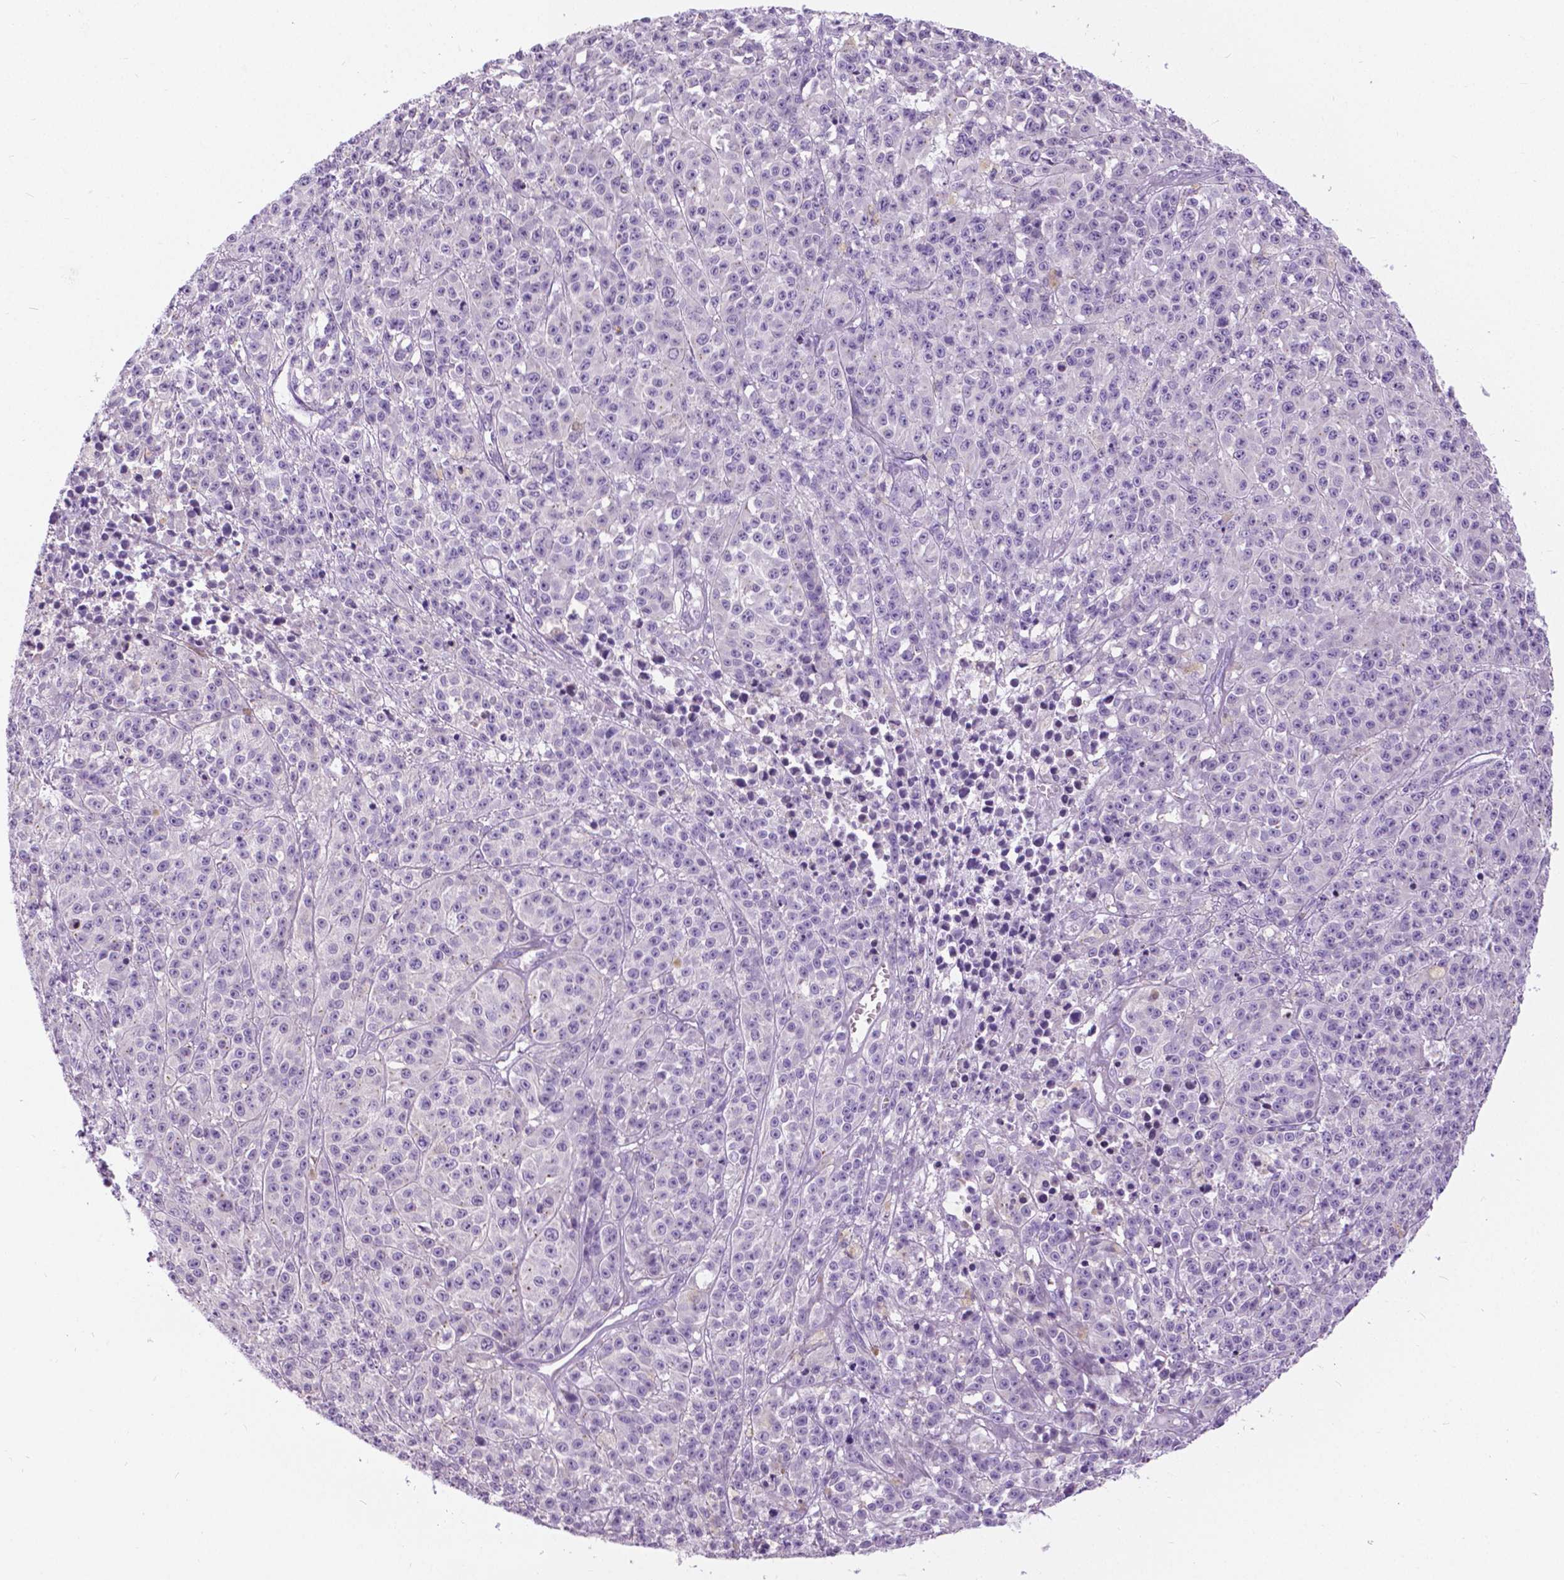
{"staining": {"intensity": "negative", "quantity": "none", "location": "none"}, "tissue": "melanoma", "cell_type": "Tumor cells", "image_type": "cancer", "snomed": [{"axis": "morphology", "description": "Malignant melanoma, NOS"}, {"axis": "topography", "description": "Skin"}], "caption": "Immunohistochemistry histopathology image of neoplastic tissue: melanoma stained with DAB exhibits no significant protein expression in tumor cells. (DAB (3,3'-diaminobenzidine) immunohistochemistry (IHC) visualized using brightfield microscopy, high magnification).", "gene": "TP53TG5", "patient": {"sex": "female", "age": 58}}